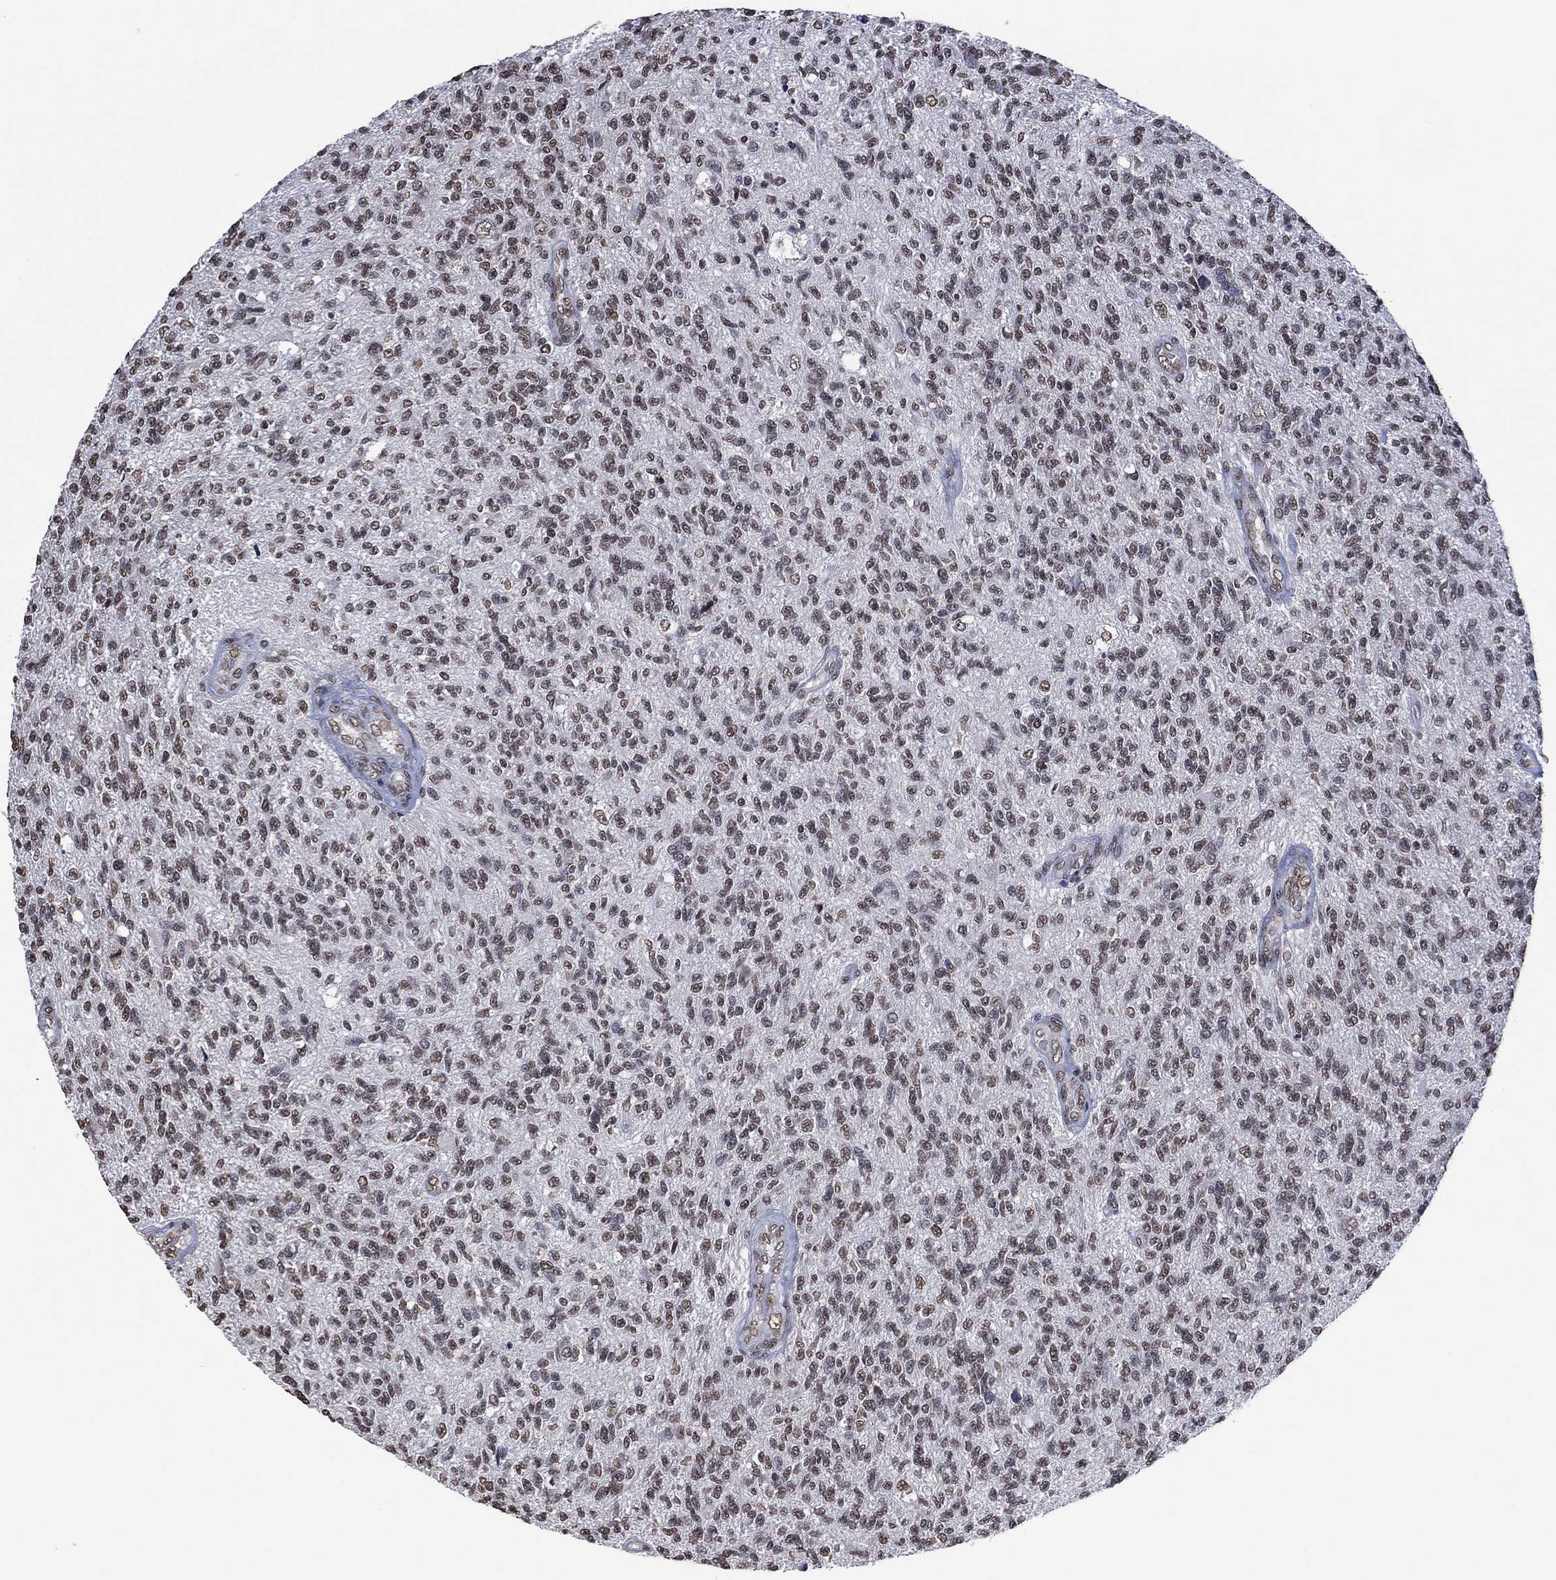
{"staining": {"intensity": "weak", "quantity": "25%-75%", "location": "nuclear"}, "tissue": "glioma", "cell_type": "Tumor cells", "image_type": "cancer", "snomed": [{"axis": "morphology", "description": "Glioma, malignant, High grade"}, {"axis": "topography", "description": "Brain"}], "caption": "Tumor cells show weak nuclear staining in approximately 25%-75% of cells in glioma.", "gene": "EHMT1", "patient": {"sex": "male", "age": 56}}